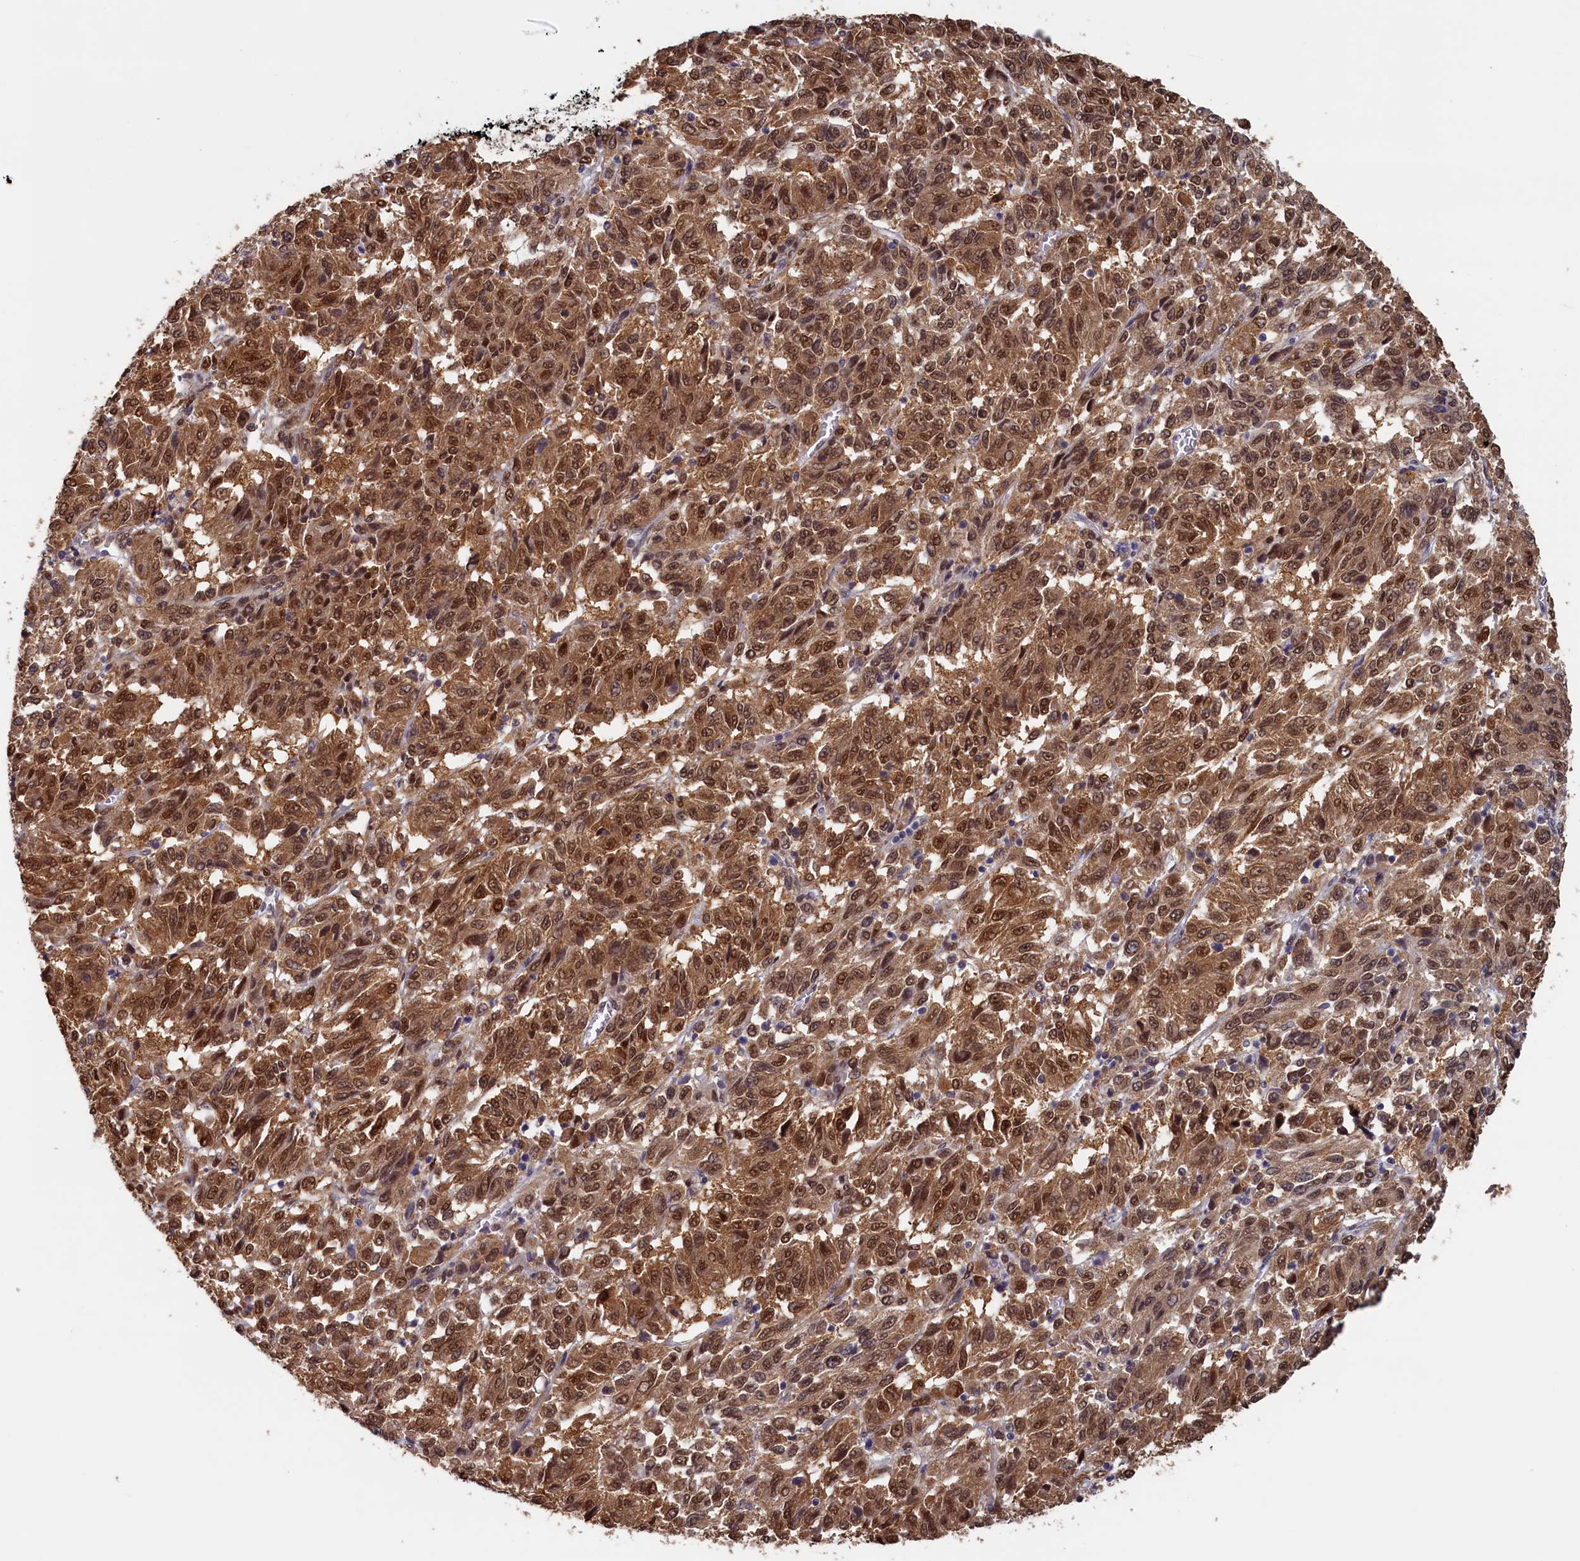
{"staining": {"intensity": "moderate", "quantity": ">75%", "location": "cytoplasmic/membranous,nuclear"}, "tissue": "melanoma", "cell_type": "Tumor cells", "image_type": "cancer", "snomed": [{"axis": "morphology", "description": "Malignant melanoma, Metastatic site"}, {"axis": "topography", "description": "Lung"}], "caption": "Malignant melanoma (metastatic site) stained with immunohistochemistry shows moderate cytoplasmic/membranous and nuclear expression in approximately >75% of tumor cells.", "gene": "AHCY", "patient": {"sex": "male", "age": 64}}